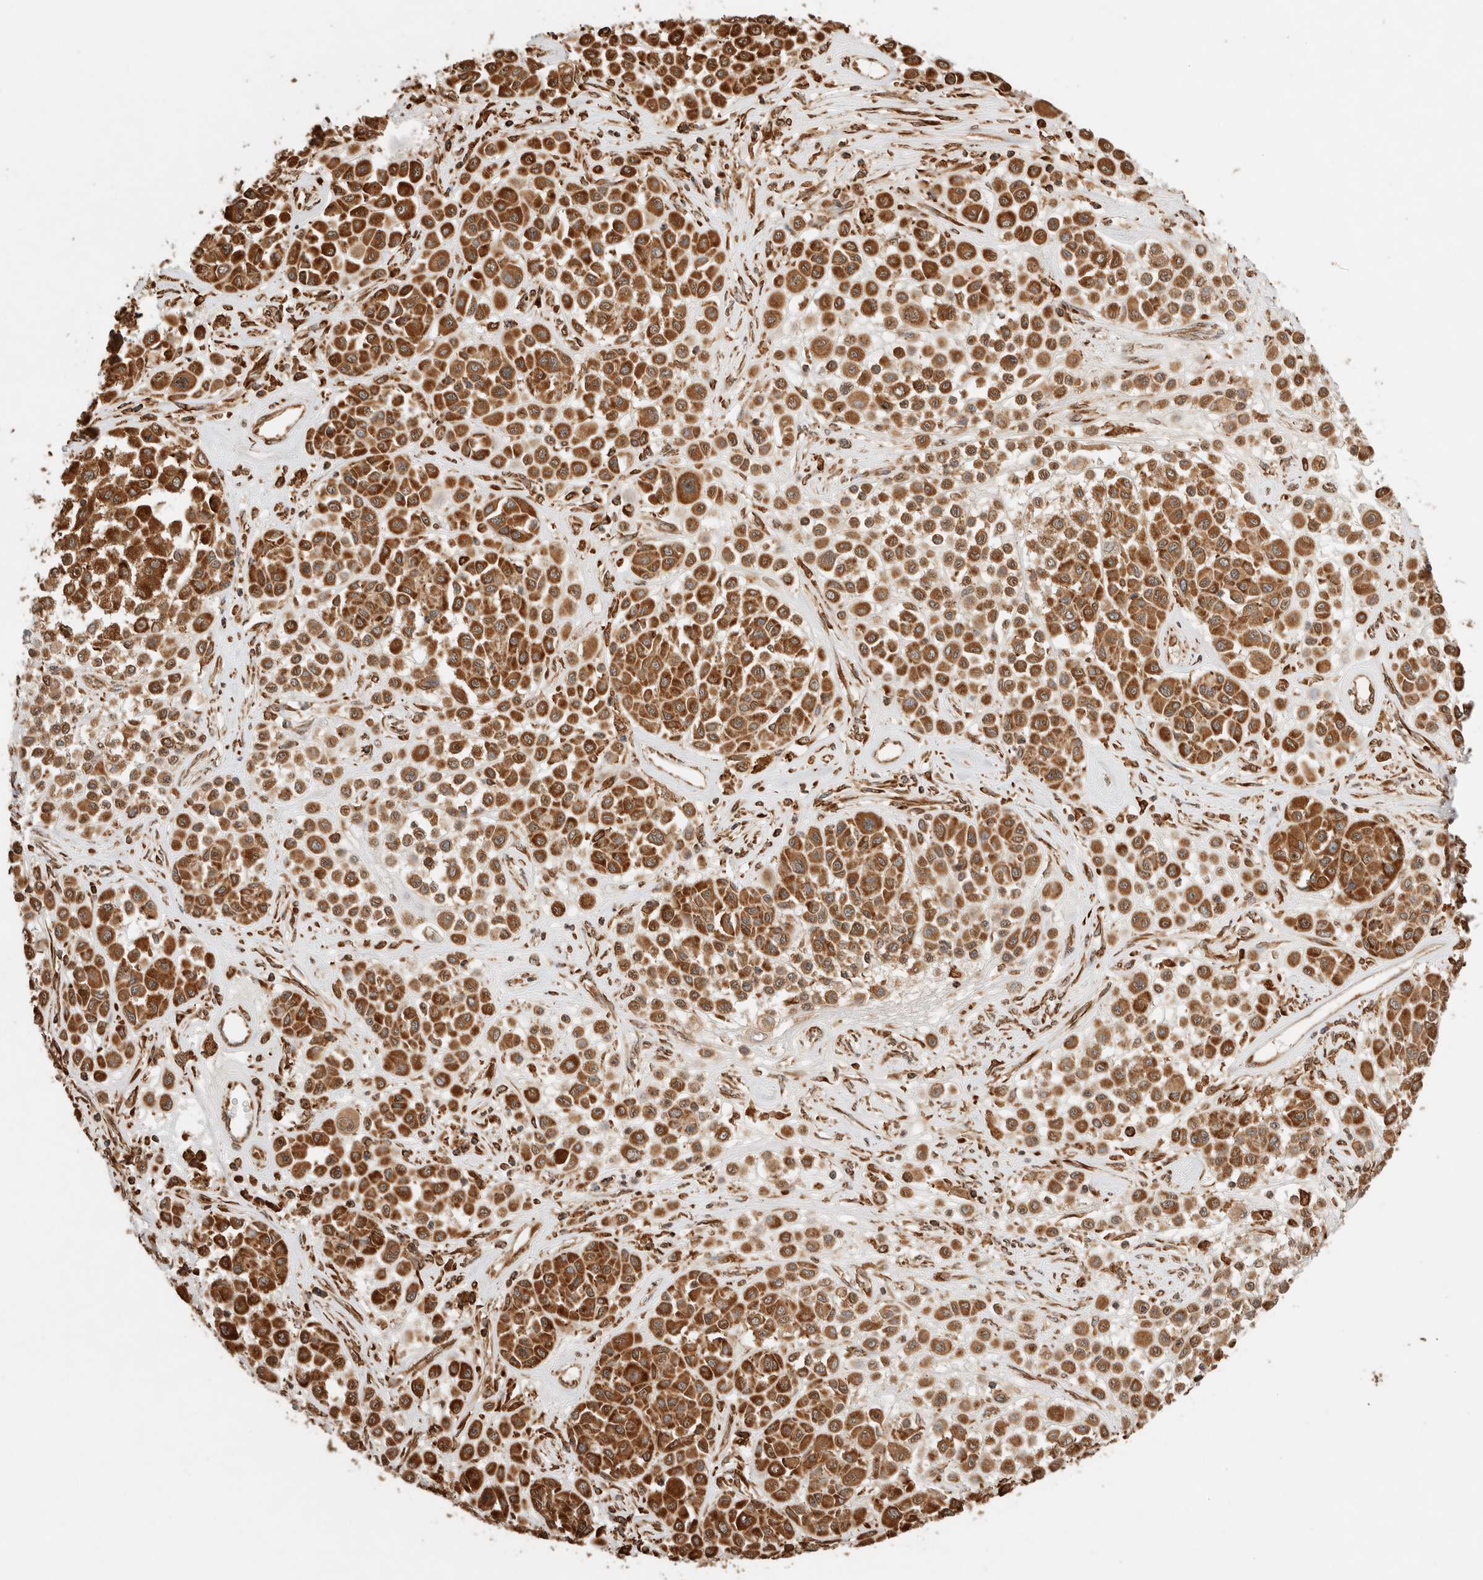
{"staining": {"intensity": "strong", "quantity": ">75%", "location": "cytoplasmic/membranous"}, "tissue": "melanoma", "cell_type": "Tumor cells", "image_type": "cancer", "snomed": [{"axis": "morphology", "description": "Malignant melanoma, Metastatic site"}, {"axis": "topography", "description": "Soft tissue"}], "caption": "Brown immunohistochemical staining in melanoma demonstrates strong cytoplasmic/membranous expression in approximately >75% of tumor cells. The staining was performed using DAB (3,3'-diaminobenzidine), with brown indicating positive protein expression. Nuclei are stained blue with hematoxylin.", "gene": "ERAP1", "patient": {"sex": "male", "age": 41}}